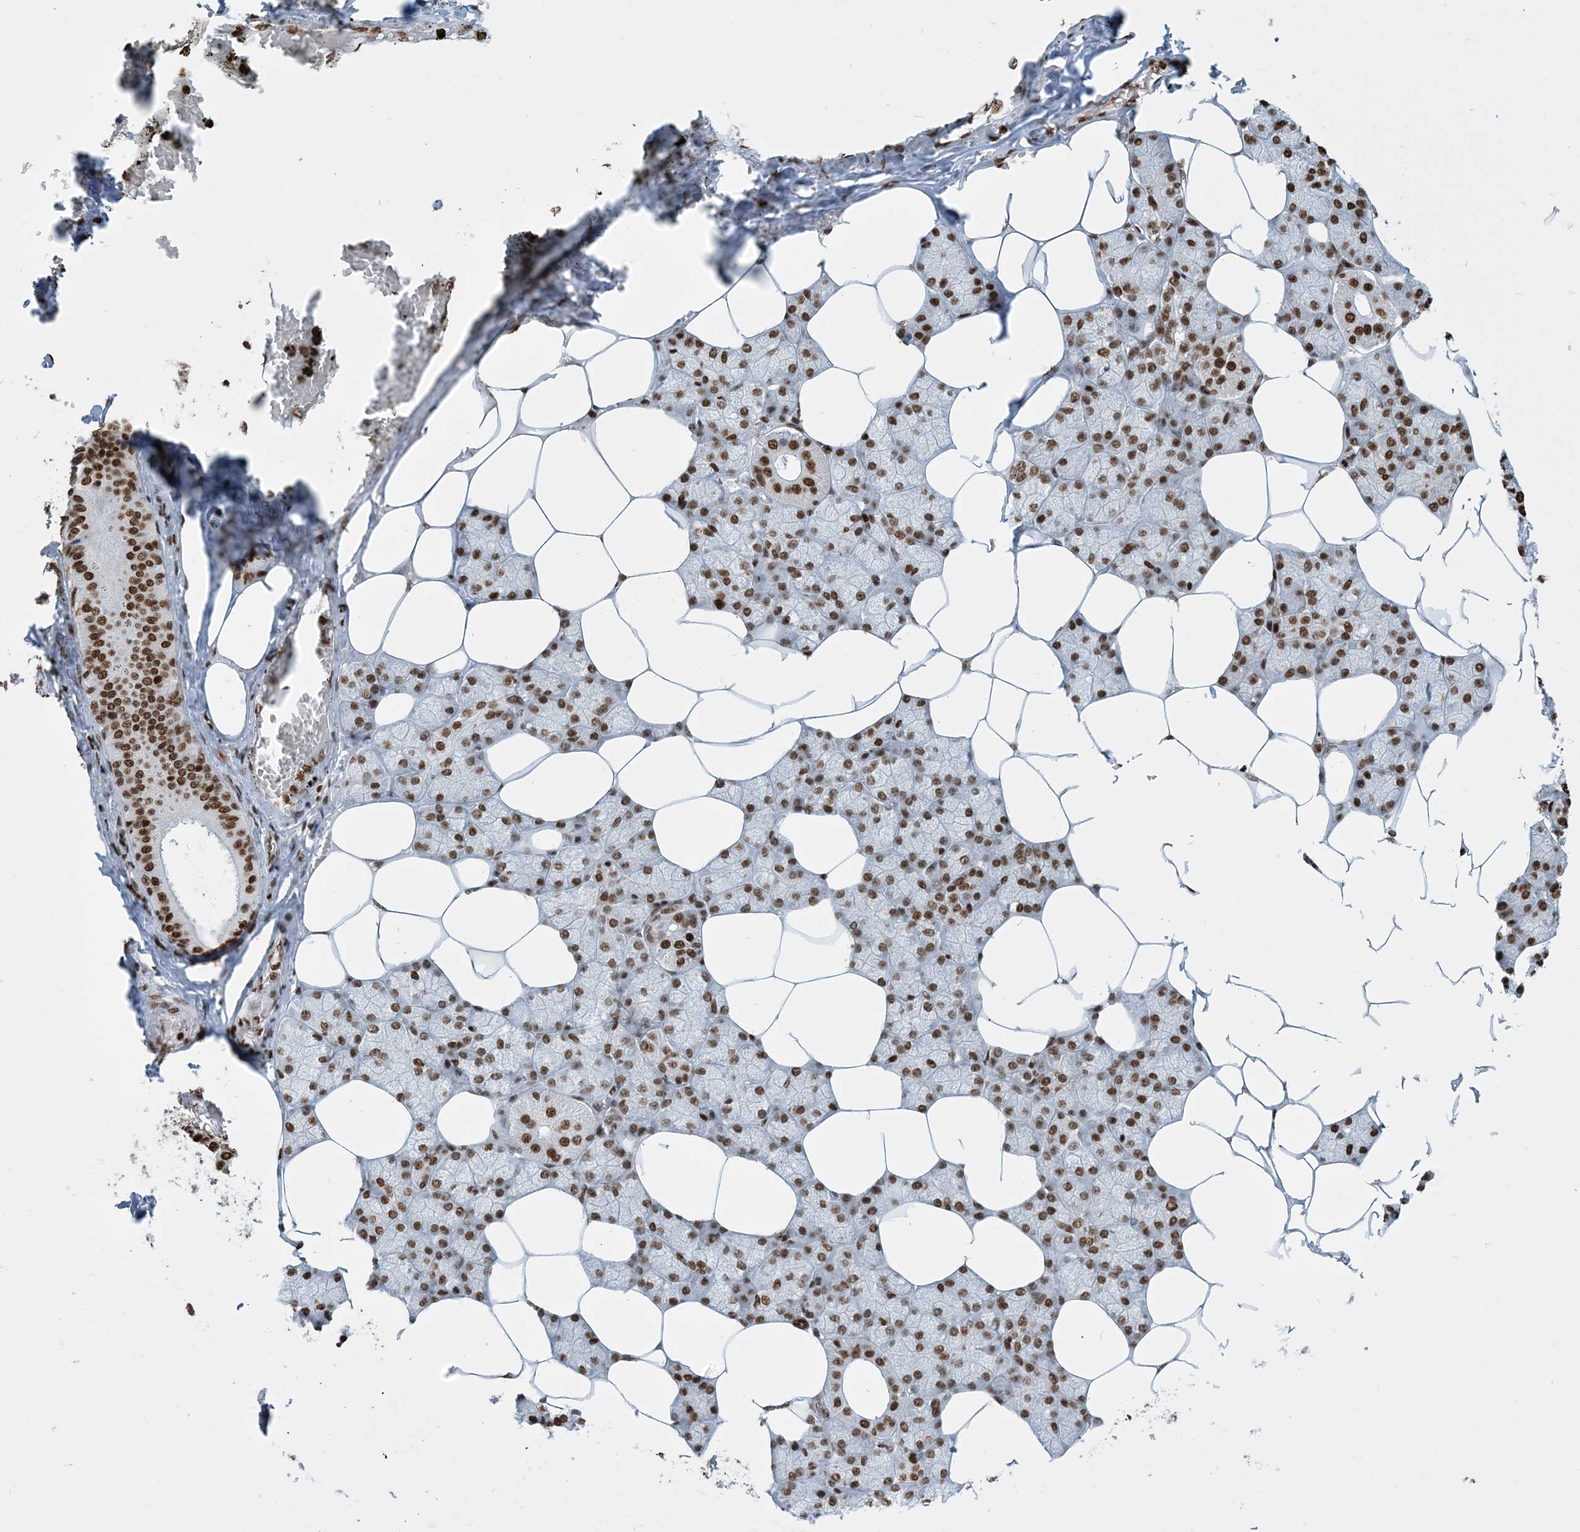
{"staining": {"intensity": "strong", "quantity": ">75%", "location": "nuclear"}, "tissue": "salivary gland", "cell_type": "Glandular cells", "image_type": "normal", "snomed": [{"axis": "morphology", "description": "Normal tissue, NOS"}, {"axis": "topography", "description": "Salivary gland"}], "caption": "Strong nuclear protein expression is identified in approximately >75% of glandular cells in salivary gland. Nuclei are stained in blue.", "gene": "H3", "patient": {"sex": "male", "age": 62}}